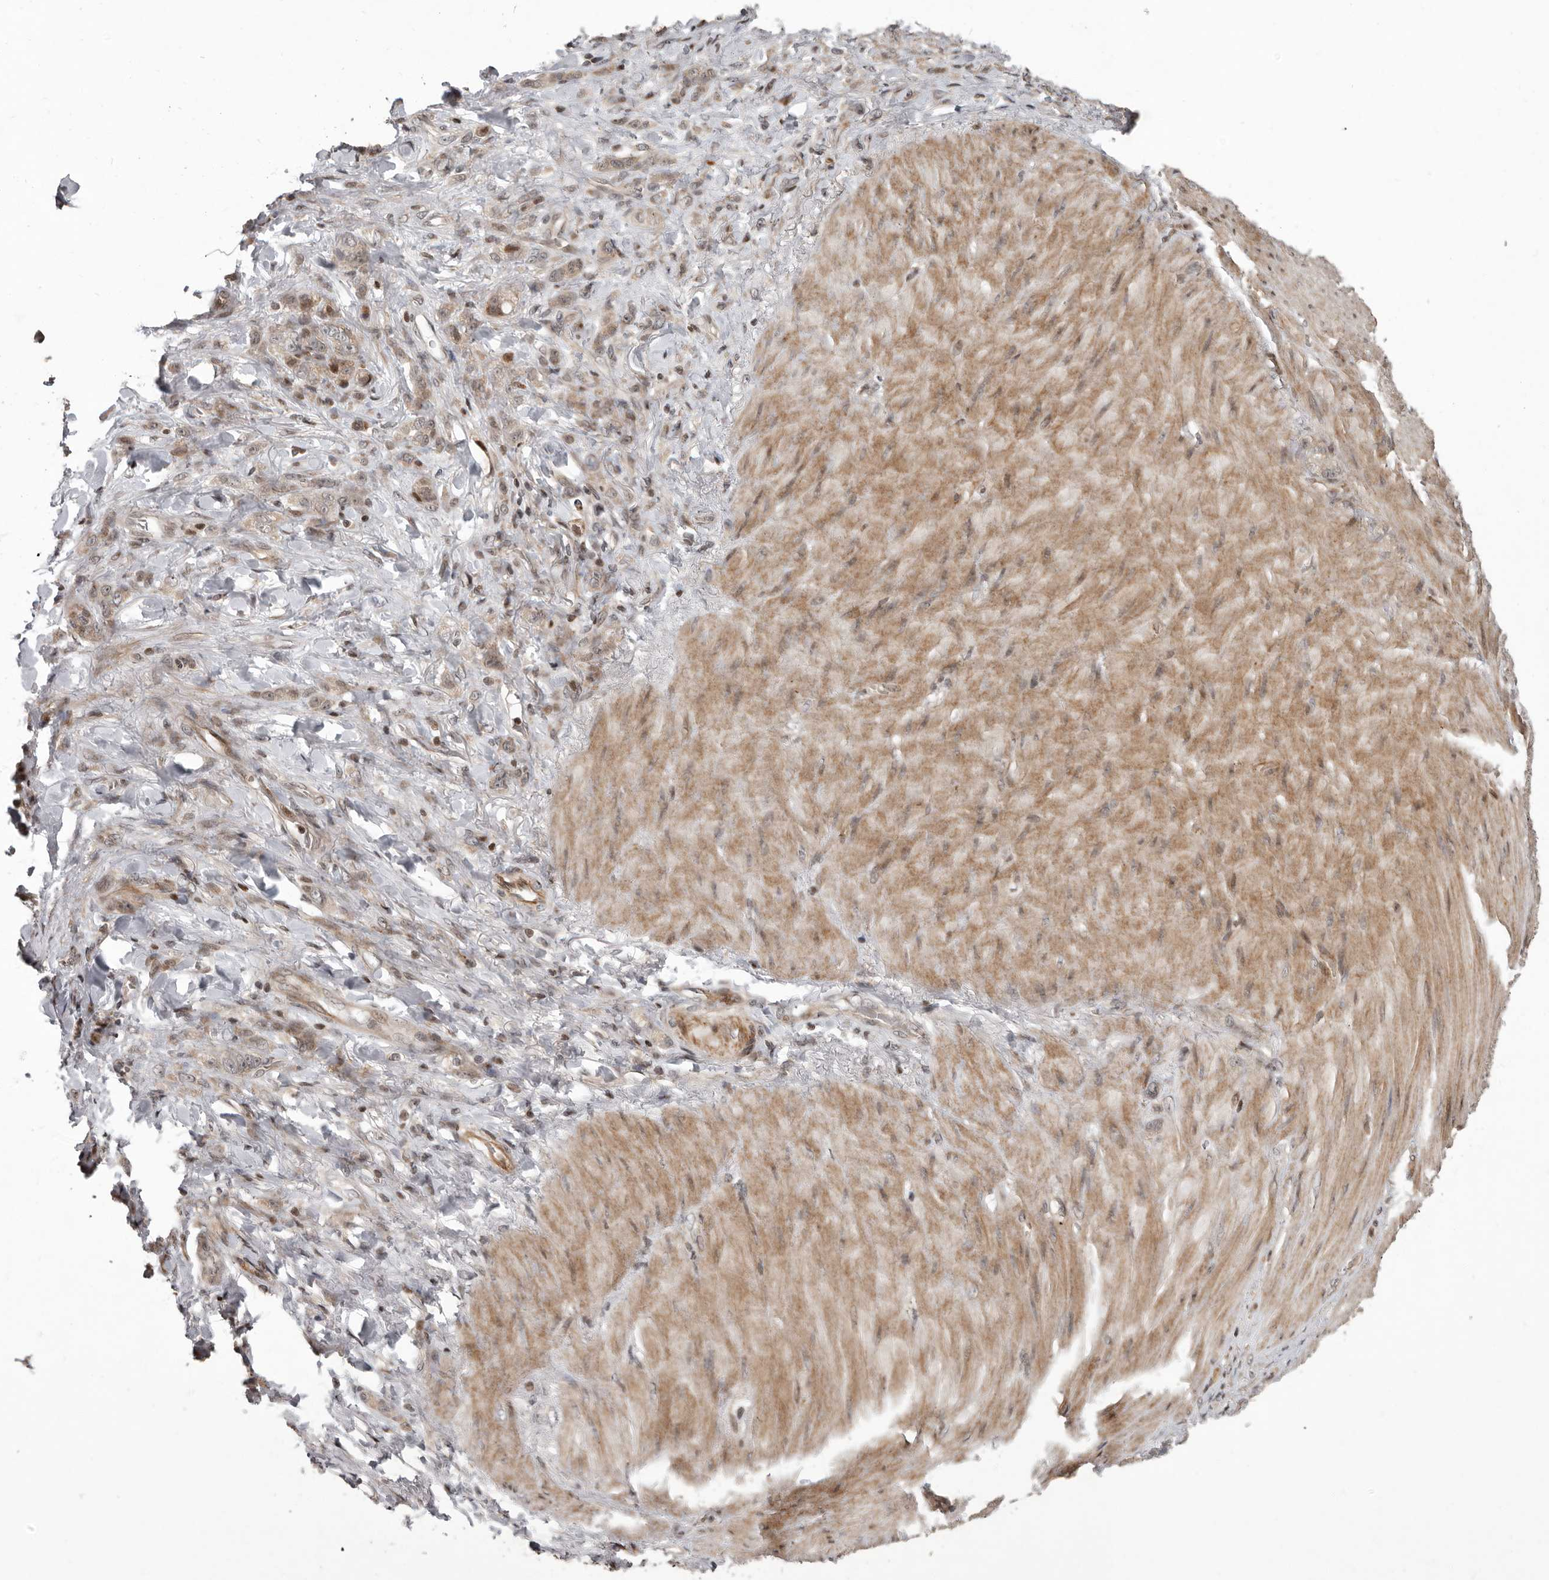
{"staining": {"intensity": "weak", "quantity": ">75%", "location": "cytoplasmic/membranous"}, "tissue": "stomach cancer", "cell_type": "Tumor cells", "image_type": "cancer", "snomed": [{"axis": "morphology", "description": "Normal tissue, NOS"}, {"axis": "morphology", "description": "Adenocarcinoma, NOS"}, {"axis": "topography", "description": "Stomach"}], "caption": "Immunohistochemical staining of human stomach cancer shows low levels of weak cytoplasmic/membranous protein expression in about >75% of tumor cells.", "gene": "RABIF", "patient": {"sex": "male", "age": 82}}